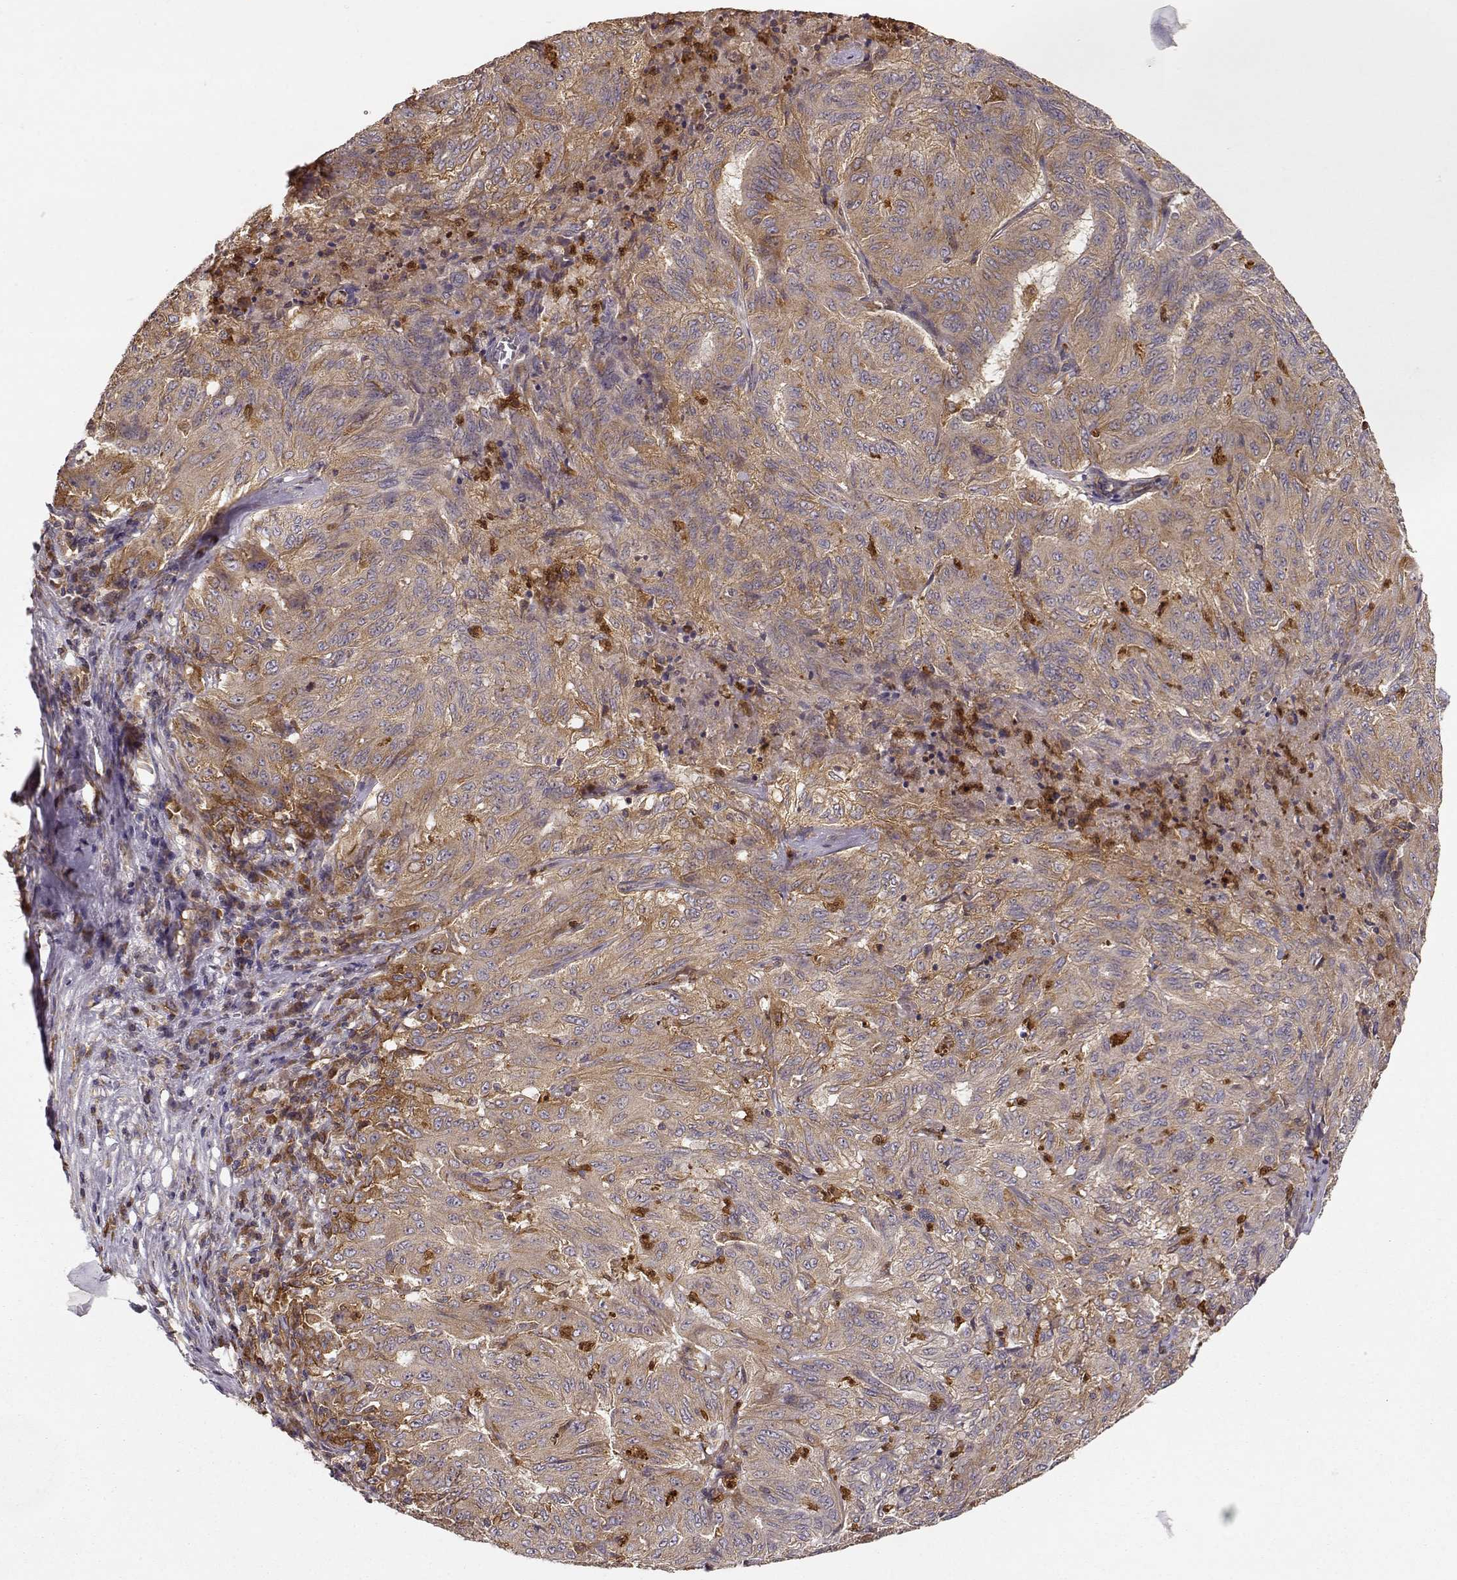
{"staining": {"intensity": "weak", "quantity": ">75%", "location": "cytoplasmic/membranous"}, "tissue": "pancreatic cancer", "cell_type": "Tumor cells", "image_type": "cancer", "snomed": [{"axis": "morphology", "description": "Adenocarcinoma, NOS"}, {"axis": "topography", "description": "Pancreas"}], "caption": "Human pancreatic cancer (adenocarcinoma) stained with a brown dye shows weak cytoplasmic/membranous positive staining in approximately >75% of tumor cells.", "gene": "ARHGEF2", "patient": {"sex": "male", "age": 63}}